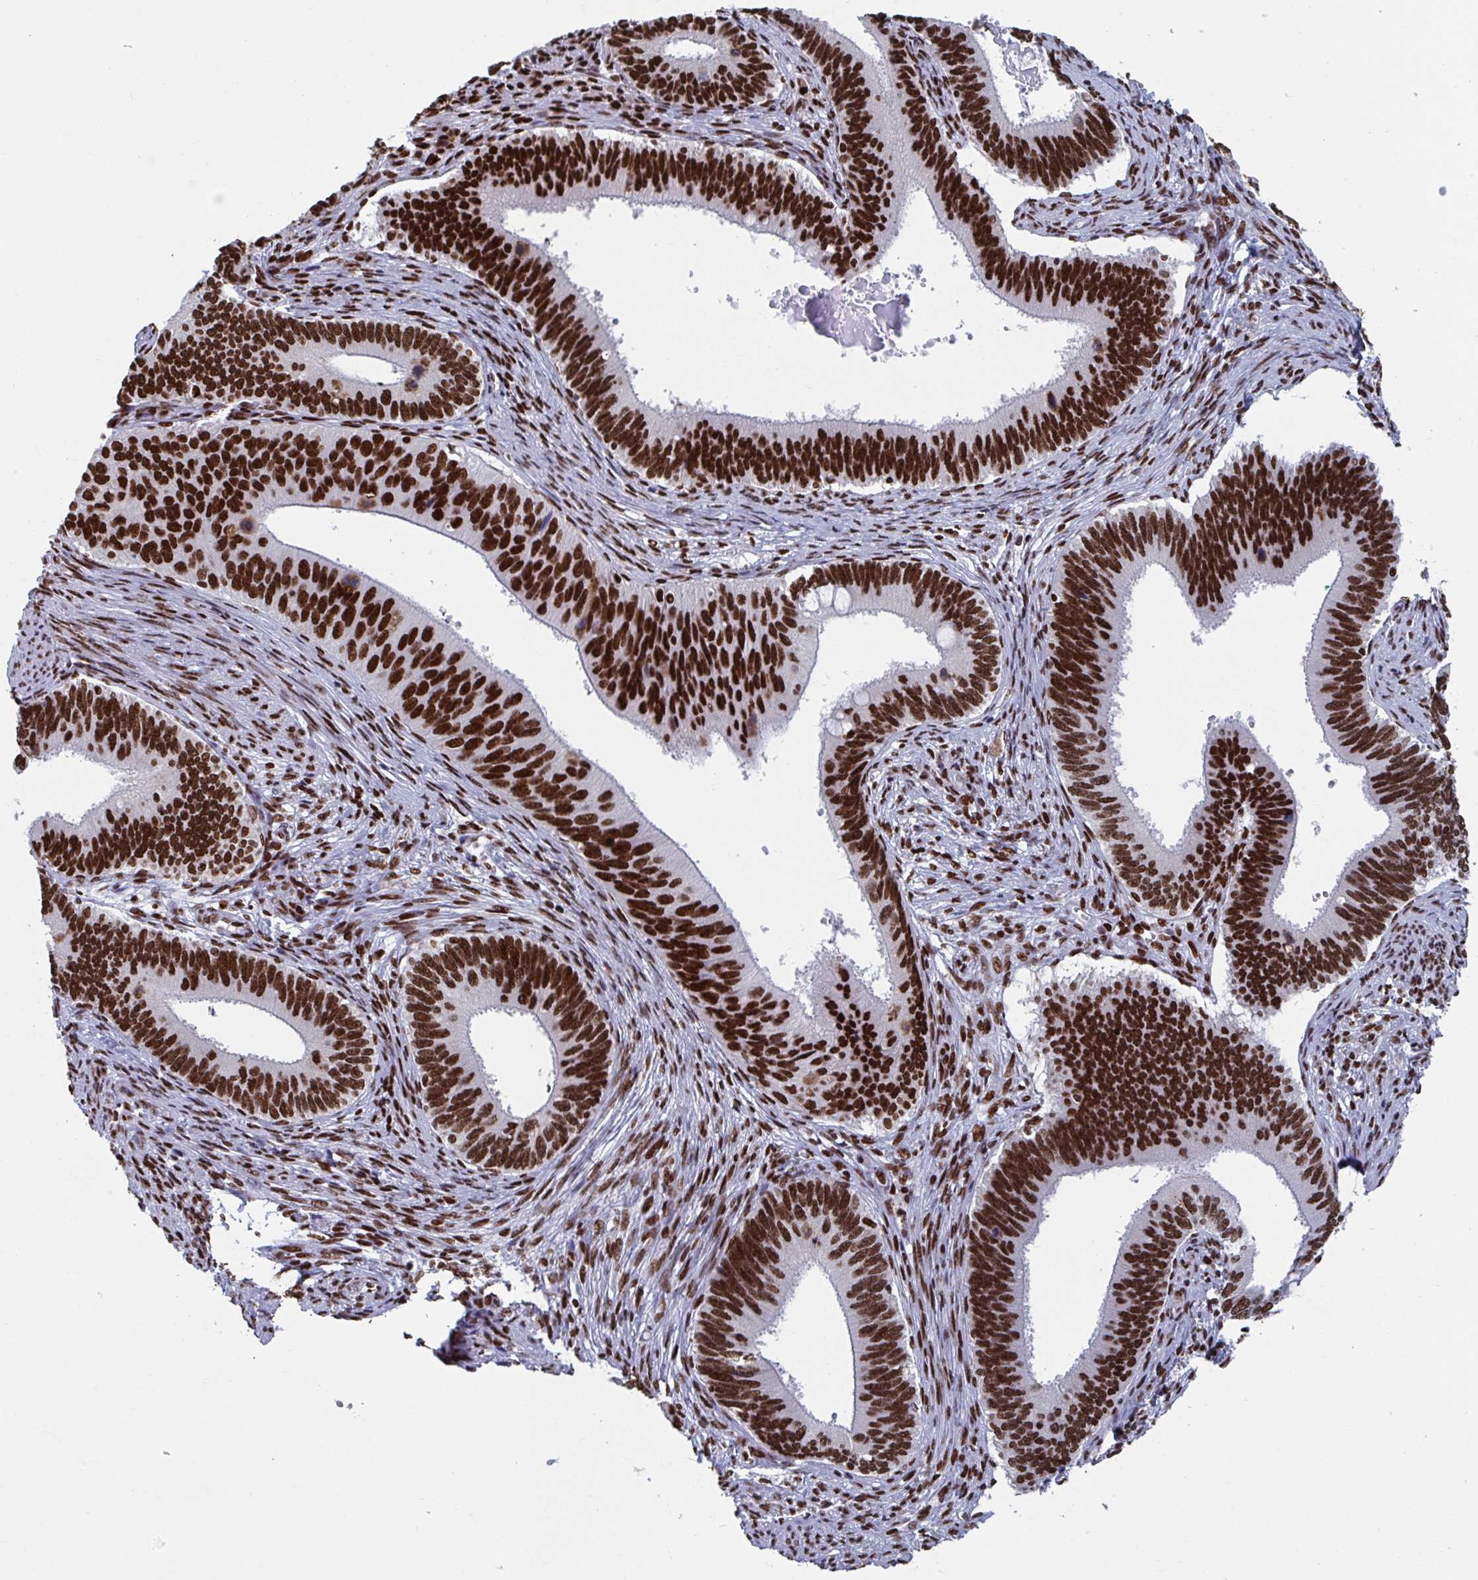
{"staining": {"intensity": "strong", "quantity": ">75%", "location": "nuclear"}, "tissue": "cervical cancer", "cell_type": "Tumor cells", "image_type": "cancer", "snomed": [{"axis": "morphology", "description": "Adenocarcinoma, NOS"}, {"axis": "topography", "description": "Cervix"}], "caption": "Cervical cancer stained with a brown dye exhibits strong nuclear positive expression in about >75% of tumor cells.", "gene": "ZNF607", "patient": {"sex": "female", "age": 42}}